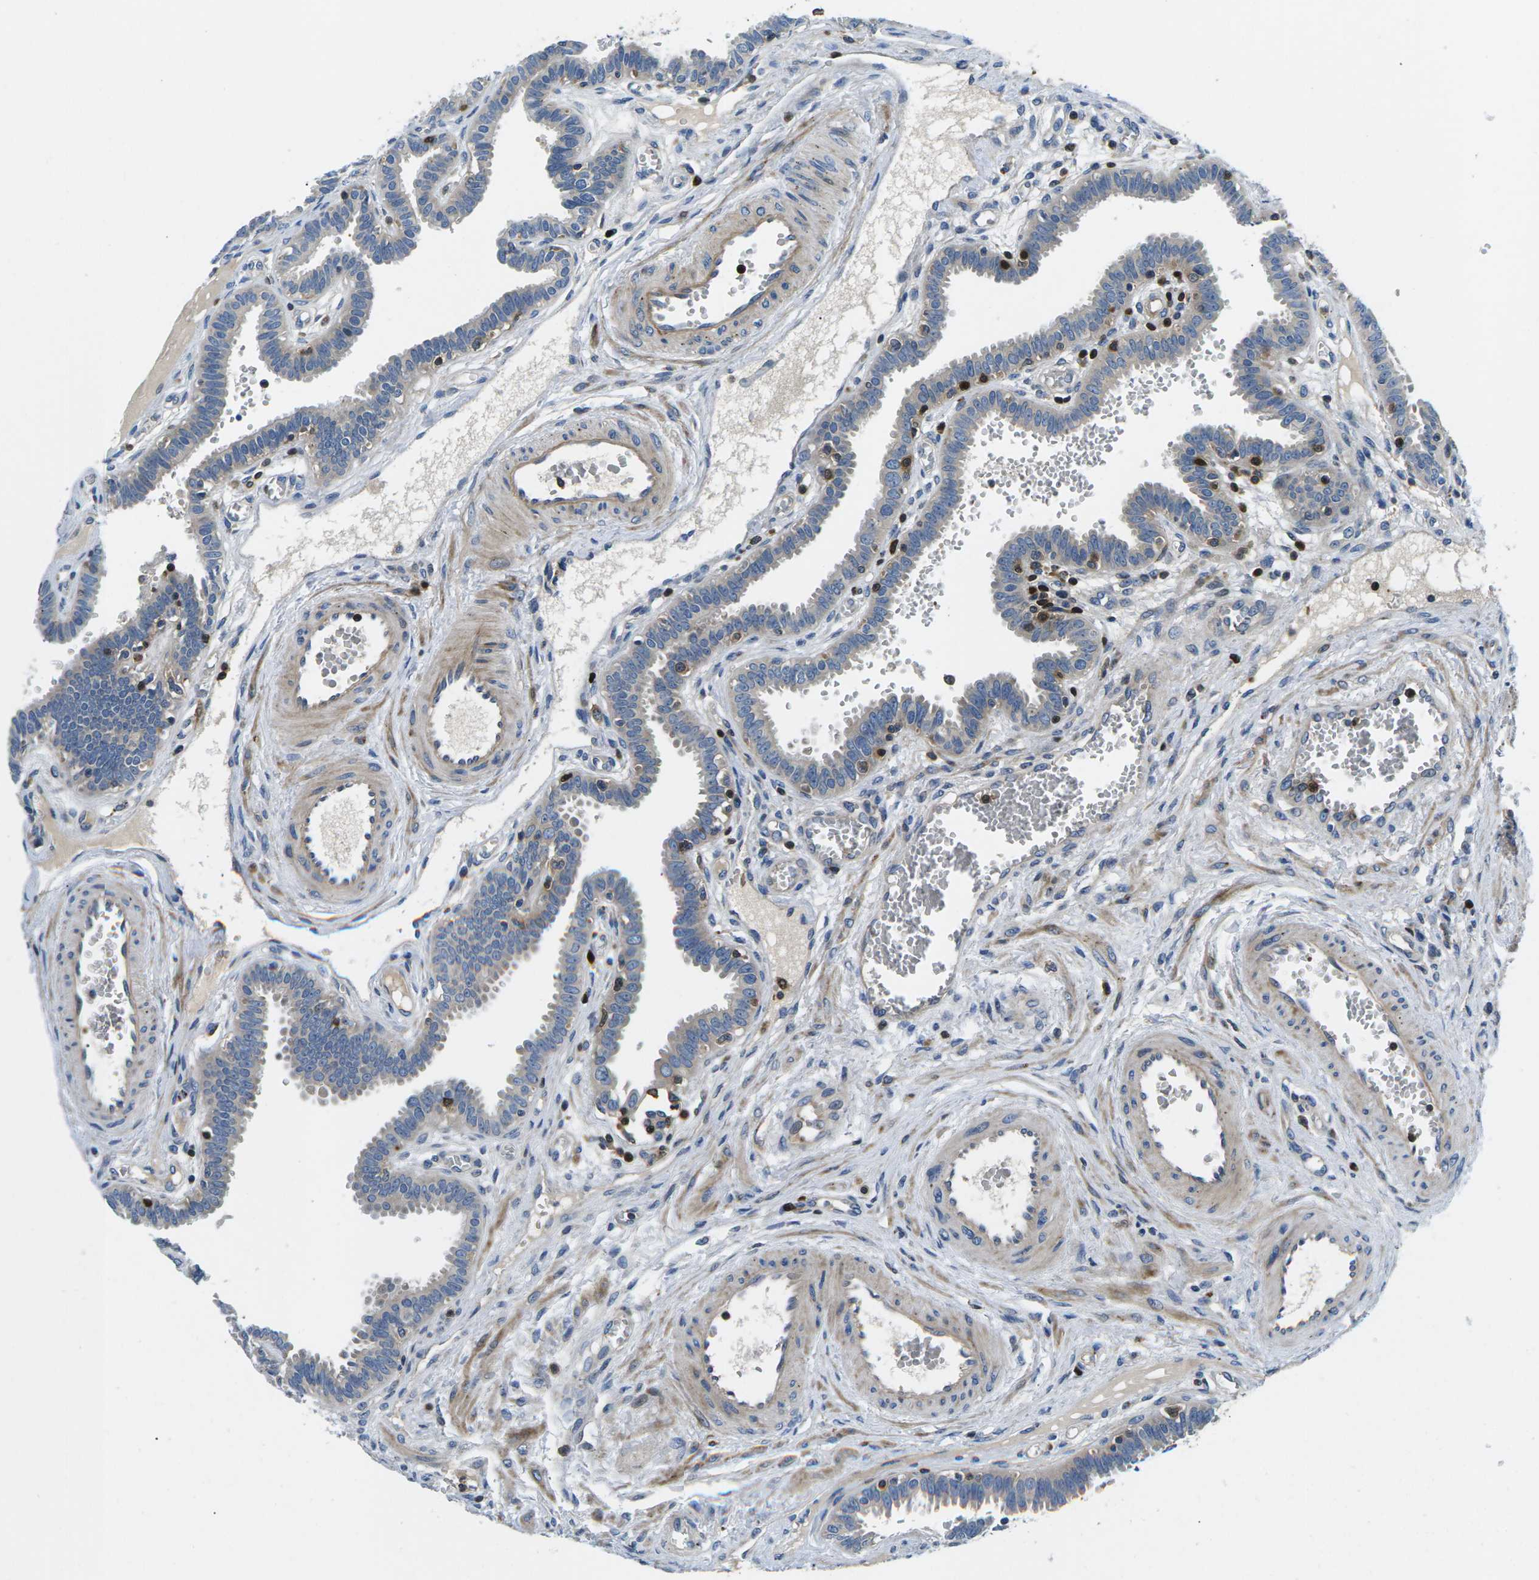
{"staining": {"intensity": "weak", "quantity": ">75%", "location": "cytoplasmic/membranous"}, "tissue": "fallopian tube", "cell_type": "Glandular cells", "image_type": "normal", "snomed": [{"axis": "morphology", "description": "Normal tissue, NOS"}, {"axis": "topography", "description": "Fallopian tube"}], "caption": "Weak cytoplasmic/membranous protein expression is appreciated in about >75% of glandular cells in fallopian tube. Using DAB (3,3'-diaminobenzidine) (brown) and hematoxylin (blue) stains, captured at high magnification using brightfield microscopy.", "gene": "PLCE1", "patient": {"sex": "female", "age": 32}}